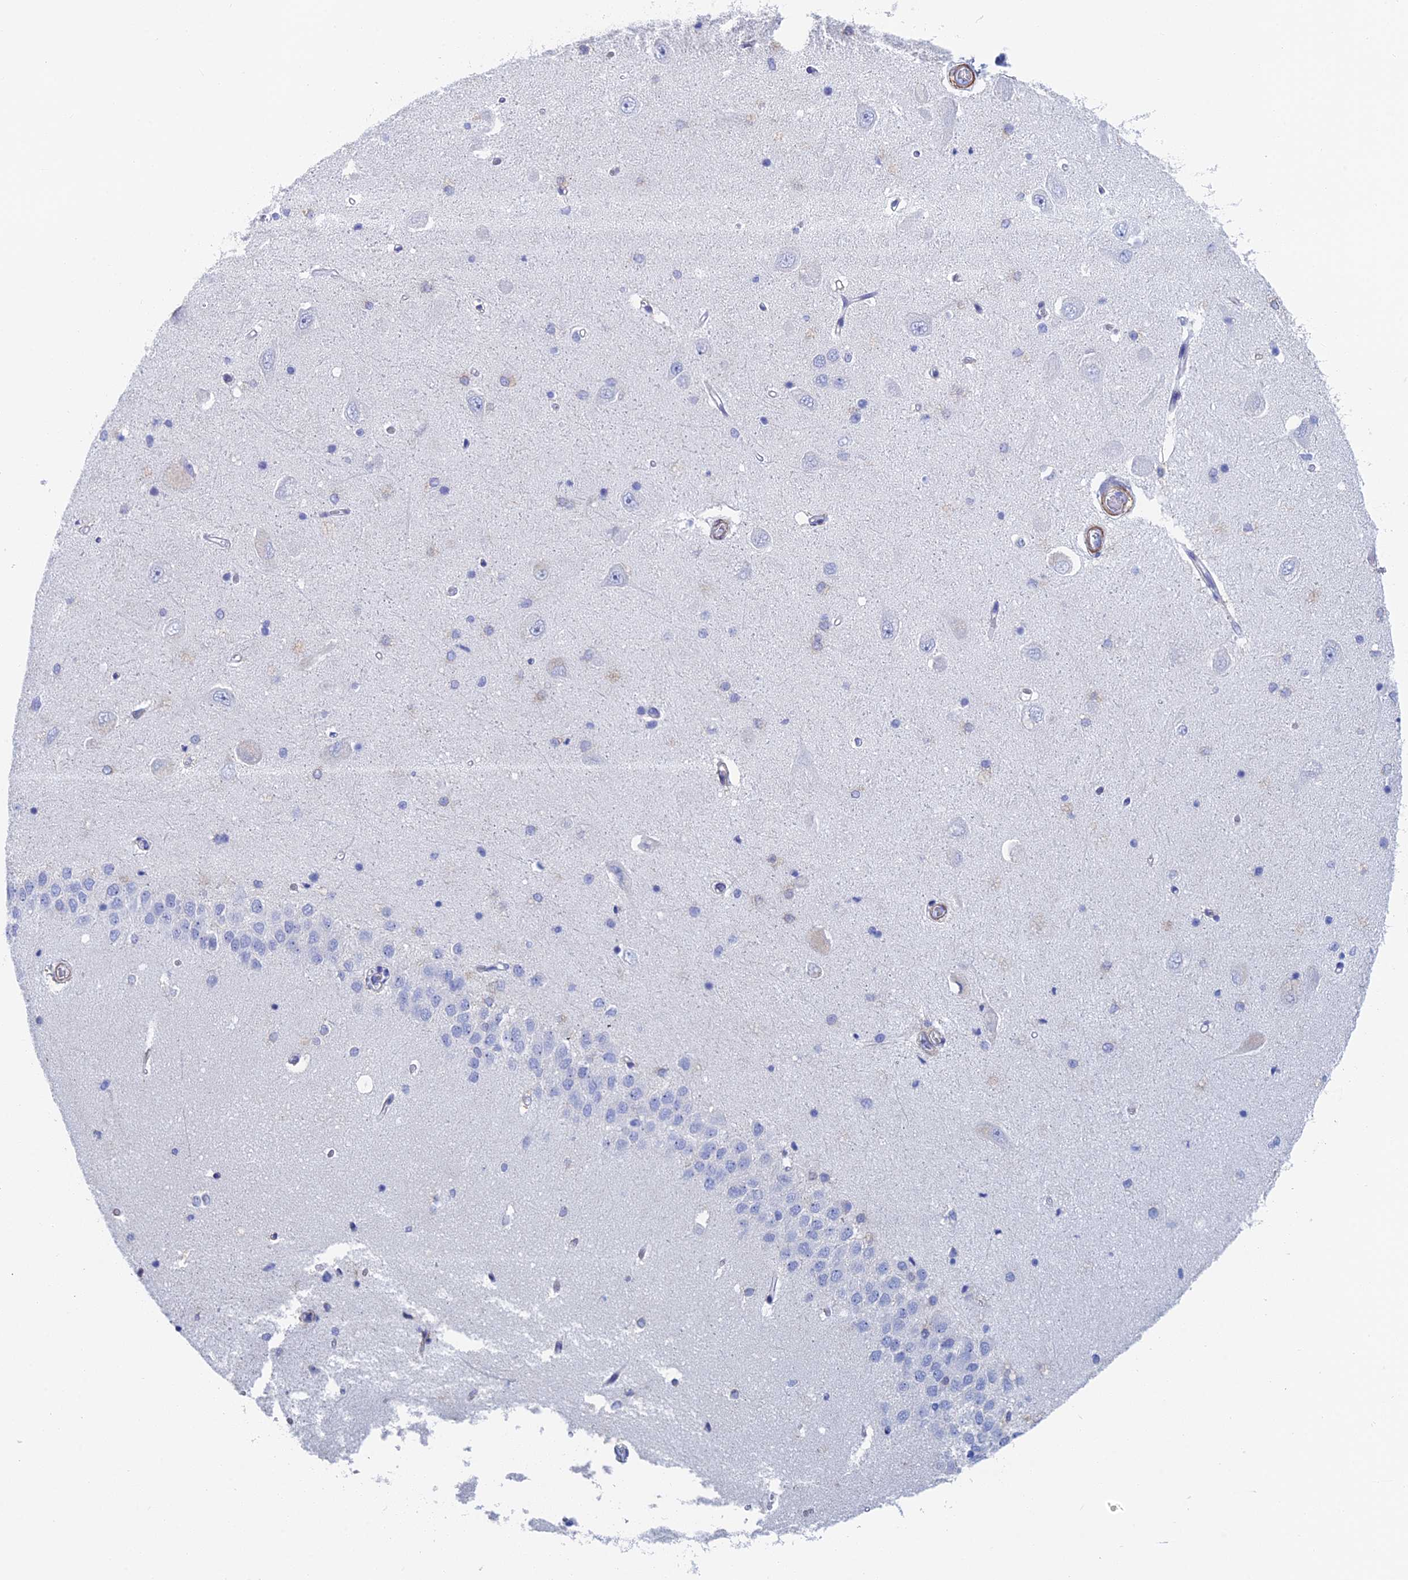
{"staining": {"intensity": "negative", "quantity": "none", "location": "none"}, "tissue": "hippocampus", "cell_type": "Glial cells", "image_type": "normal", "snomed": [{"axis": "morphology", "description": "Normal tissue, NOS"}, {"axis": "topography", "description": "Hippocampus"}], "caption": "This is an immunohistochemistry micrograph of normal hippocampus. There is no staining in glial cells.", "gene": "KCNK18", "patient": {"sex": "male", "age": 45}}